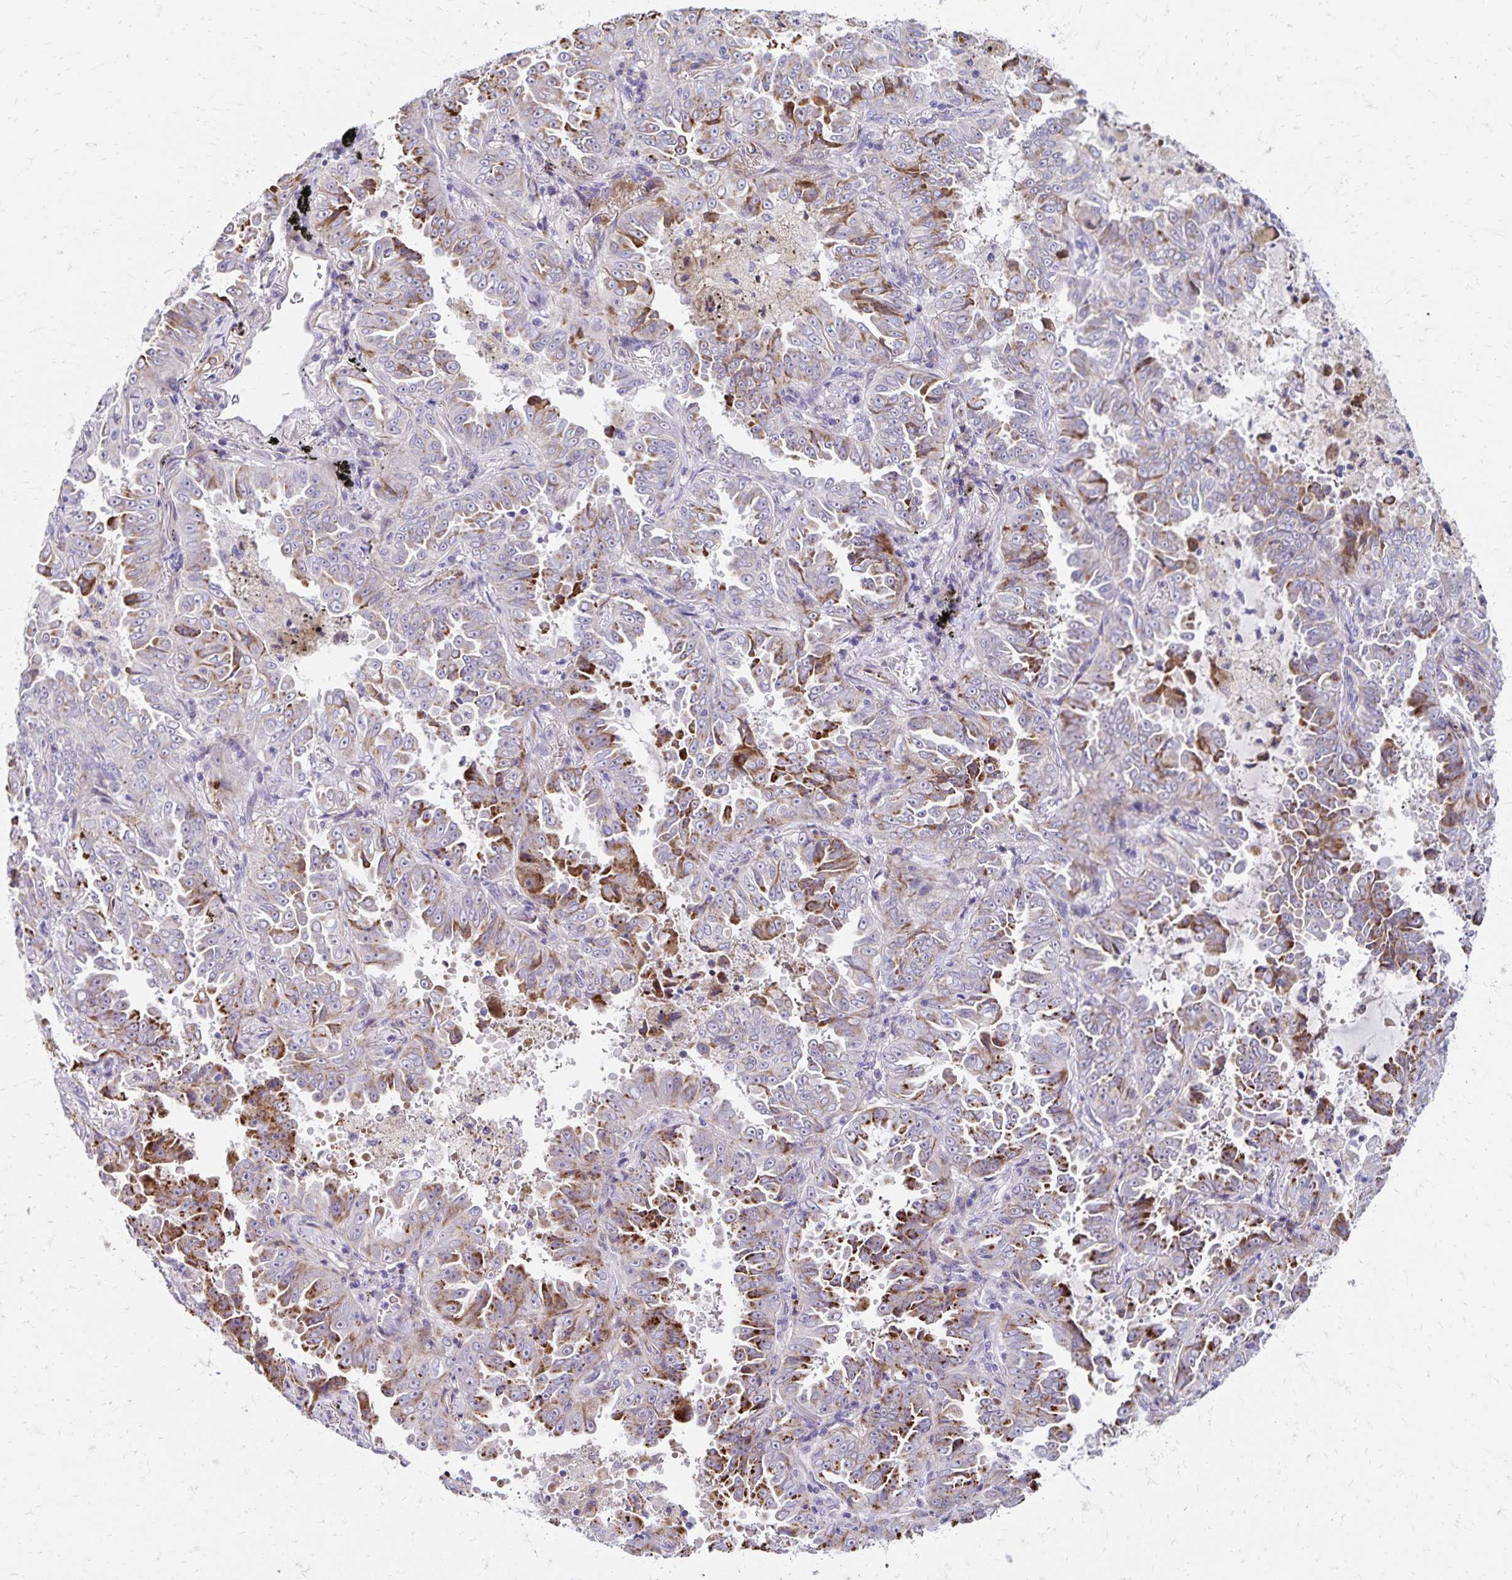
{"staining": {"intensity": "moderate", "quantity": "25%-75%", "location": "cytoplasmic/membranous"}, "tissue": "lung cancer", "cell_type": "Tumor cells", "image_type": "cancer", "snomed": [{"axis": "morphology", "description": "Adenocarcinoma, NOS"}, {"axis": "topography", "description": "Lung"}], "caption": "High-magnification brightfield microscopy of lung cancer stained with DAB (brown) and counterstained with hematoxylin (blue). tumor cells exhibit moderate cytoplasmic/membranous expression is present in approximately25%-75% of cells.", "gene": "NECAP1", "patient": {"sex": "female", "age": 52}}